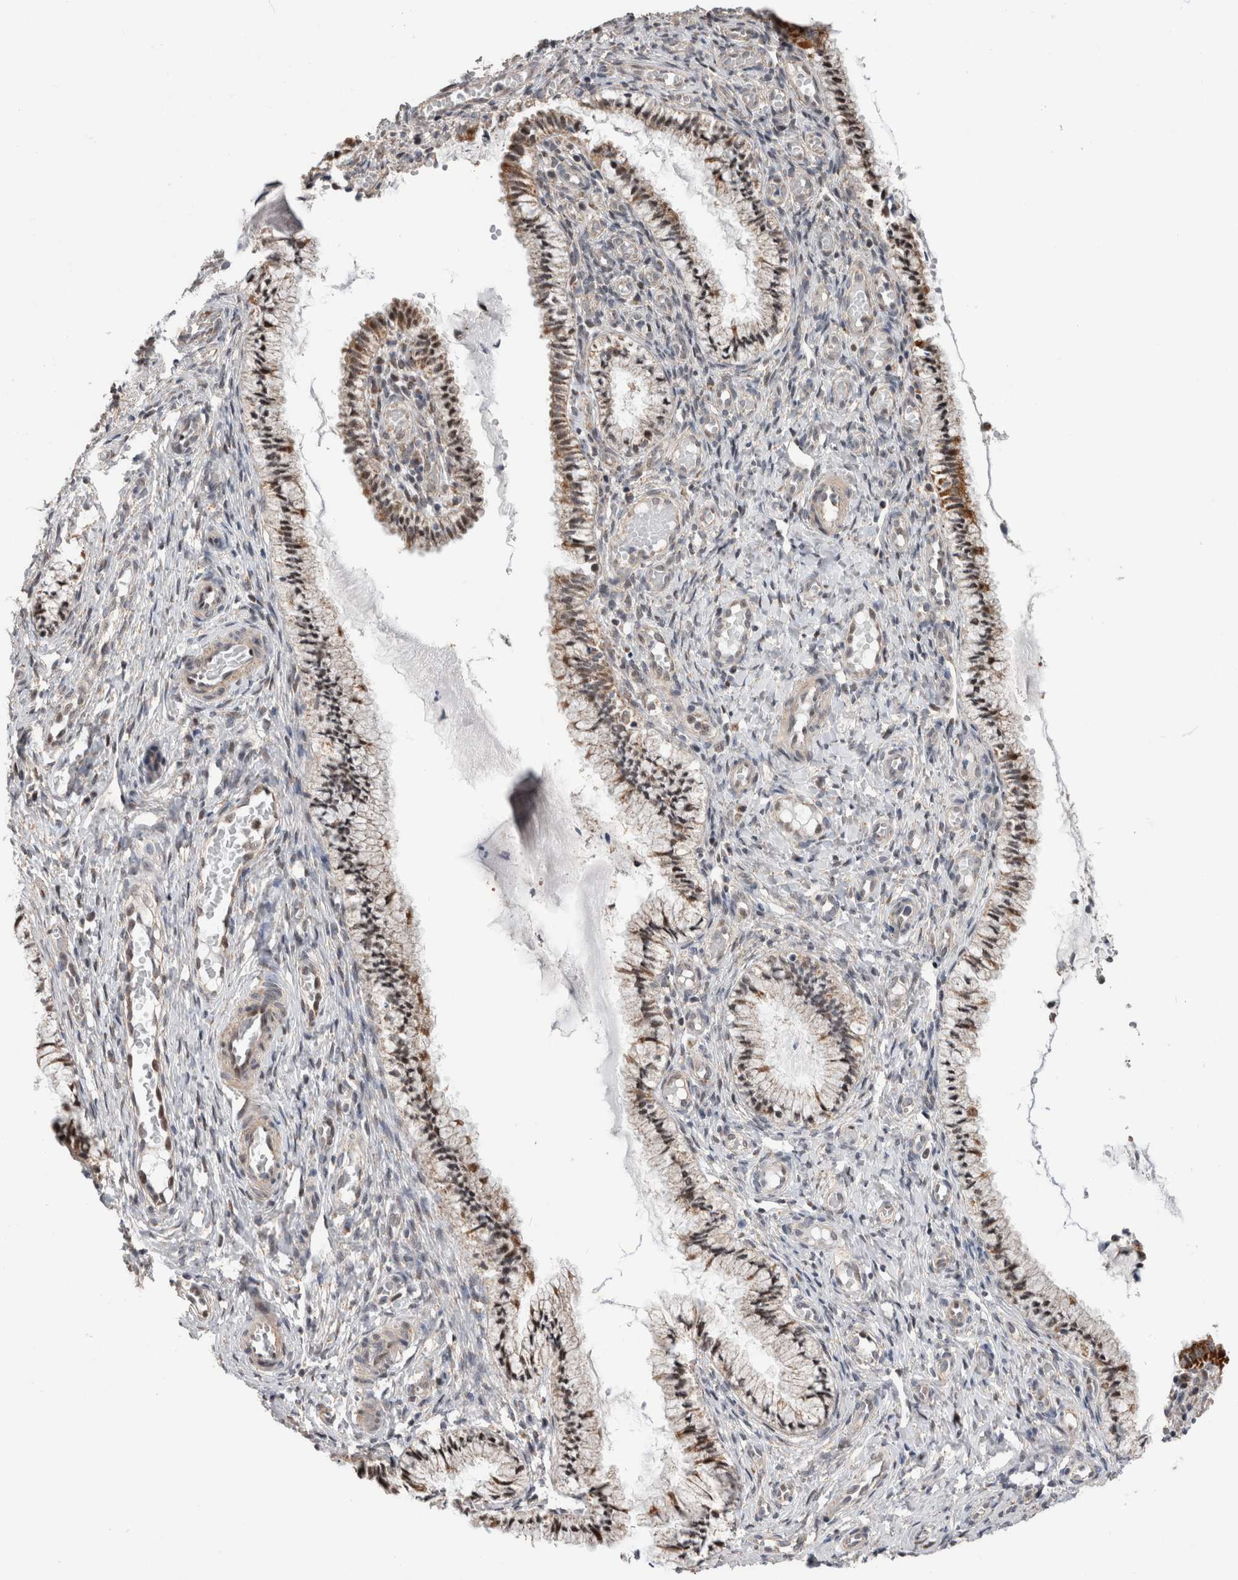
{"staining": {"intensity": "moderate", "quantity": ">75%", "location": "cytoplasmic/membranous,nuclear"}, "tissue": "cervix", "cell_type": "Glandular cells", "image_type": "normal", "snomed": [{"axis": "morphology", "description": "Normal tissue, NOS"}, {"axis": "topography", "description": "Cervix"}], "caption": "This is an image of immunohistochemistry staining of normal cervix, which shows moderate expression in the cytoplasmic/membranous,nuclear of glandular cells.", "gene": "MRPL37", "patient": {"sex": "female", "age": 27}}